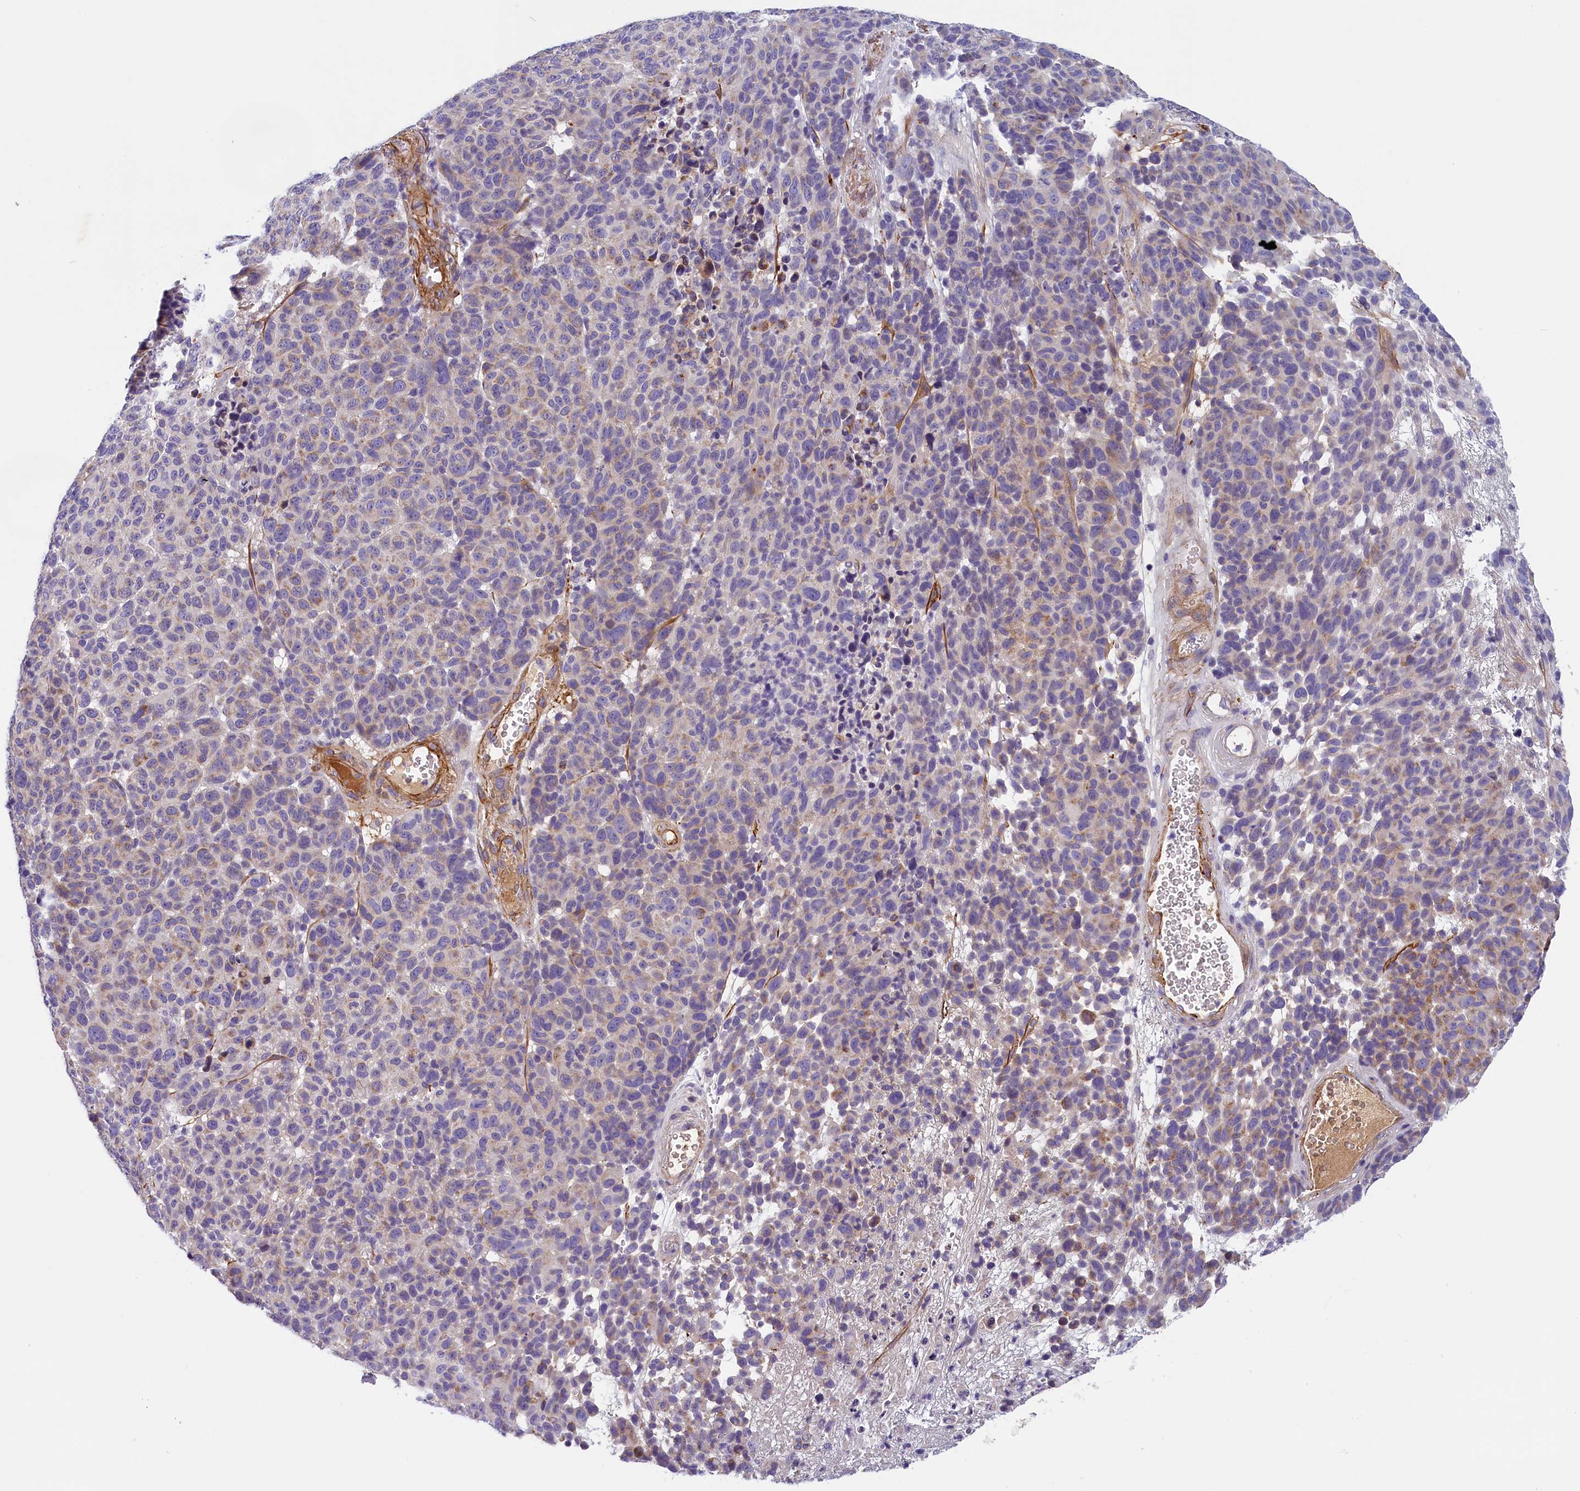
{"staining": {"intensity": "weak", "quantity": "25%-75%", "location": "cytoplasmic/membranous"}, "tissue": "melanoma", "cell_type": "Tumor cells", "image_type": "cancer", "snomed": [{"axis": "morphology", "description": "Malignant melanoma, NOS"}, {"axis": "topography", "description": "Skin"}], "caption": "This photomicrograph displays malignant melanoma stained with immunohistochemistry to label a protein in brown. The cytoplasmic/membranous of tumor cells show weak positivity for the protein. Nuclei are counter-stained blue.", "gene": "BCL2L13", "patient": {"sex": "male", "age": 49}}